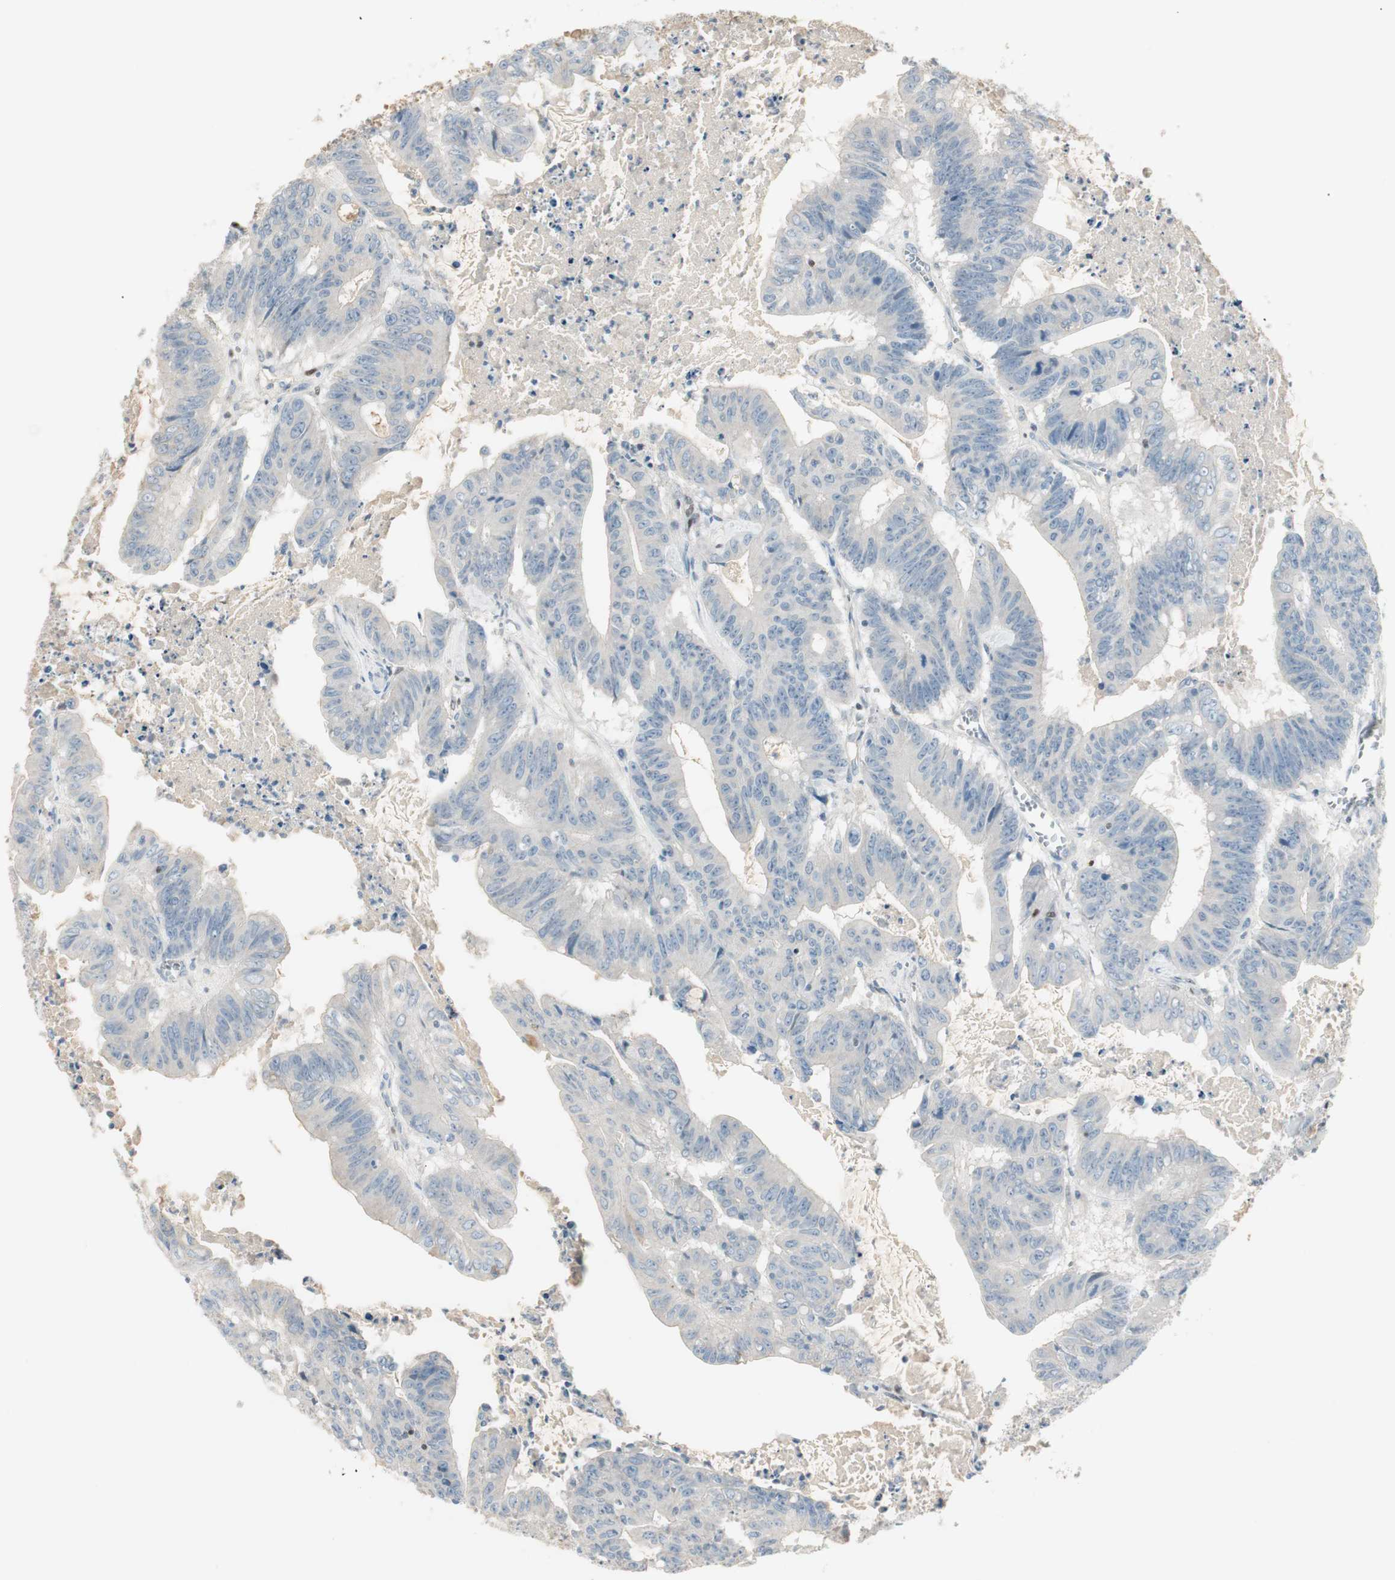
{"staining": {"intensity": "negative", "quantity": "none", "location": "none"}, "tissue": "colorectal cancer", "cell_type": "Tumor cells", "image_type": "cancer", "snomed": [{"axis": "morphology", "description": "Adenocarcinoma, NOS"}, {"axis": "topography", "description": "Colon"}], "caption": "Histopathology image shows no significant protein positivity in tumor cells of adenocarcinoma (colorectal). (DAB (3,3'-diaminobenzidine) immunohistochemistry (IHC) visualized using brightfield microscopy, high magnification).", "gene": "RUNX2", "patient": {"sex": "male", "age": 45}}